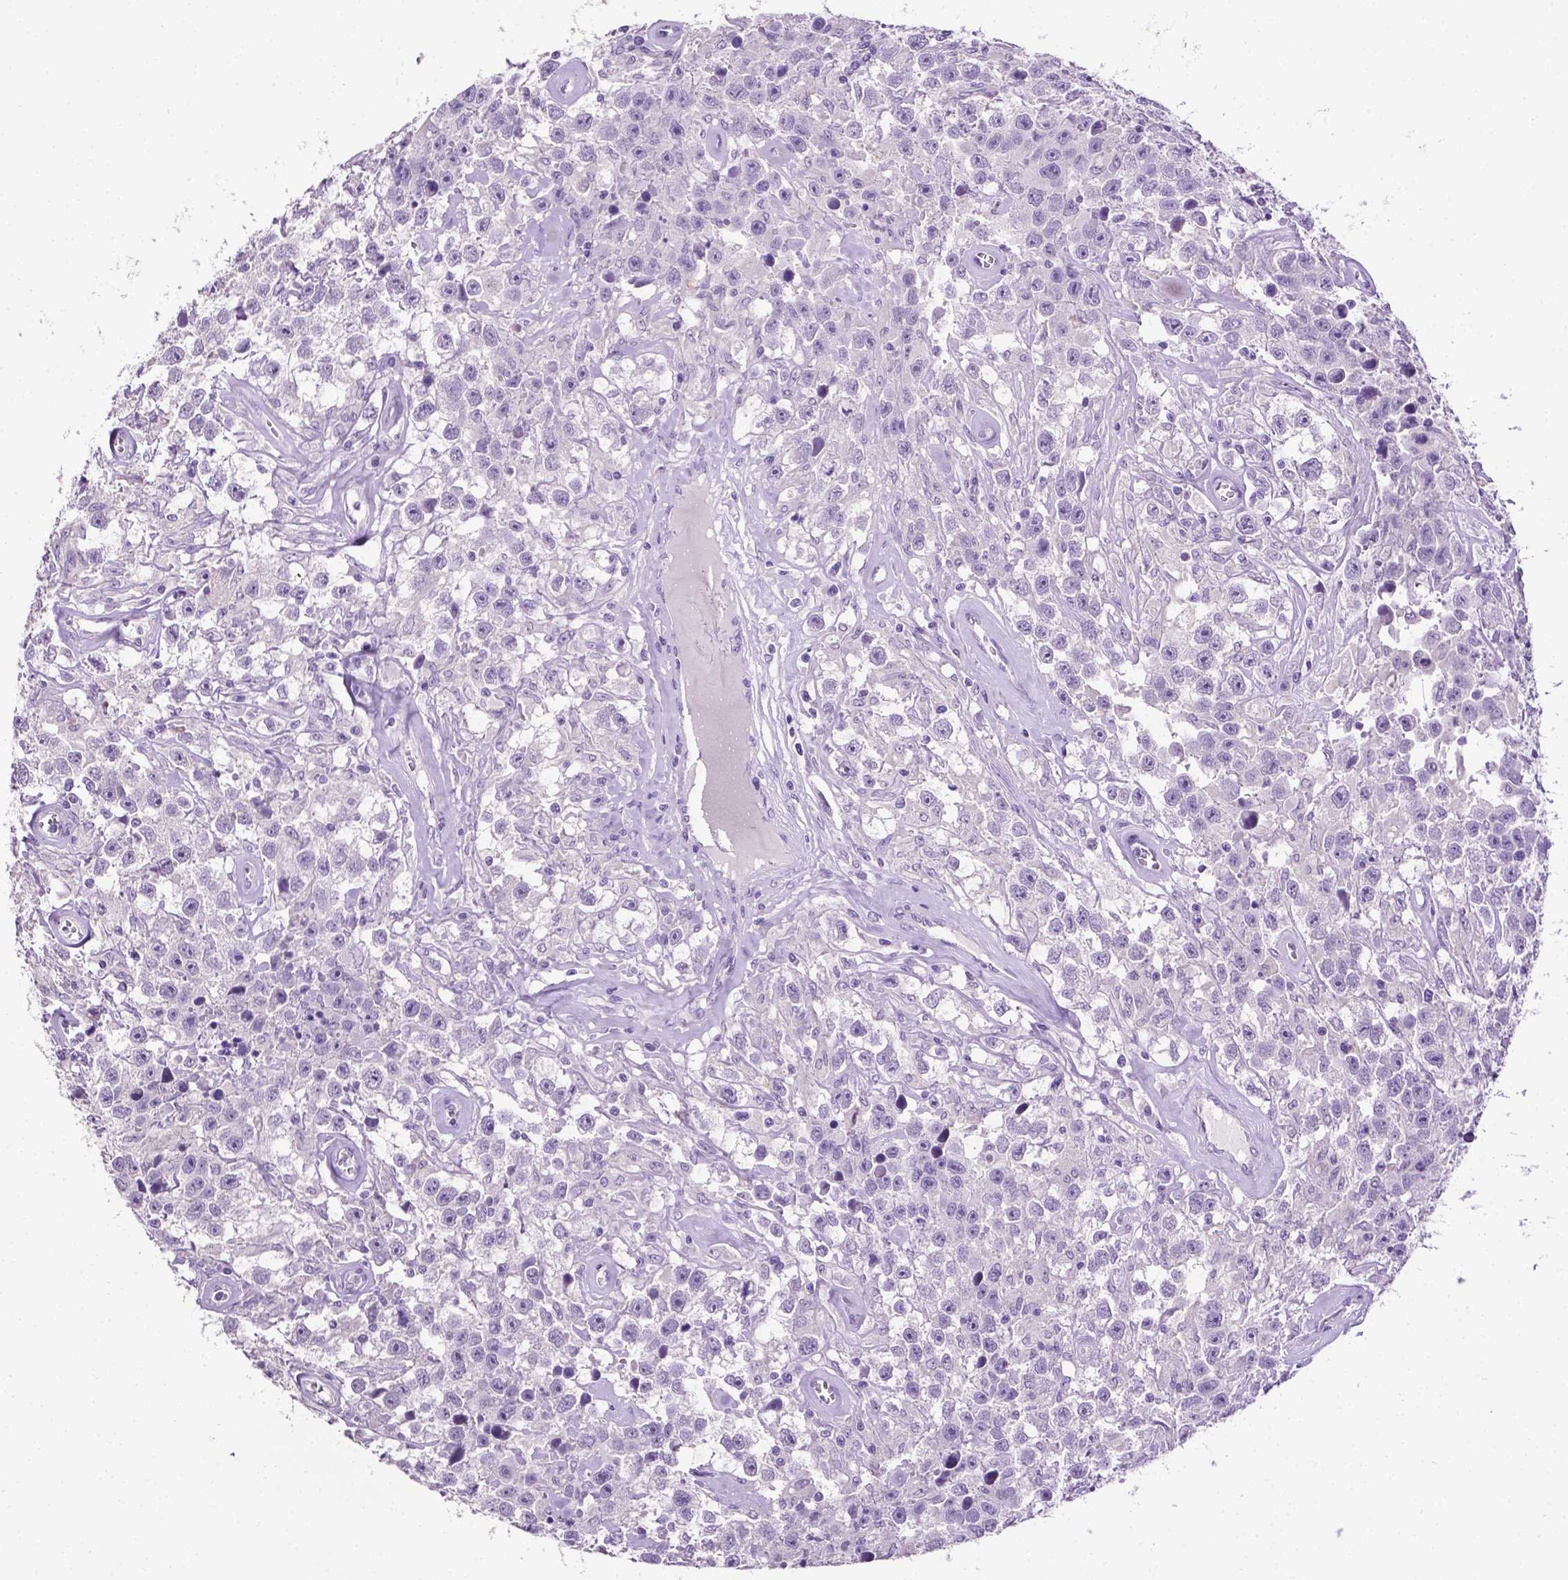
{"staining": {"intensity": "negative", "quantity": "none", "location": "none"}, "tissue": "testis cancer", "cell_type": "Tumor cells", "image_type": "cancer", "snomed": [{"axis": "morphology", "description": "Seminoma, NOS"}, {"axis": "topography", "description": "Testis"}], "caption": "Histopathology image shows no significant protein staining in tumor cells of testis seminoma. (DAB (3,3'-diaminobenzidine) immunohistochemistry, high magnification).", "gene": "TACSTD2", "patient": {"sex": "male", "age": 43}}